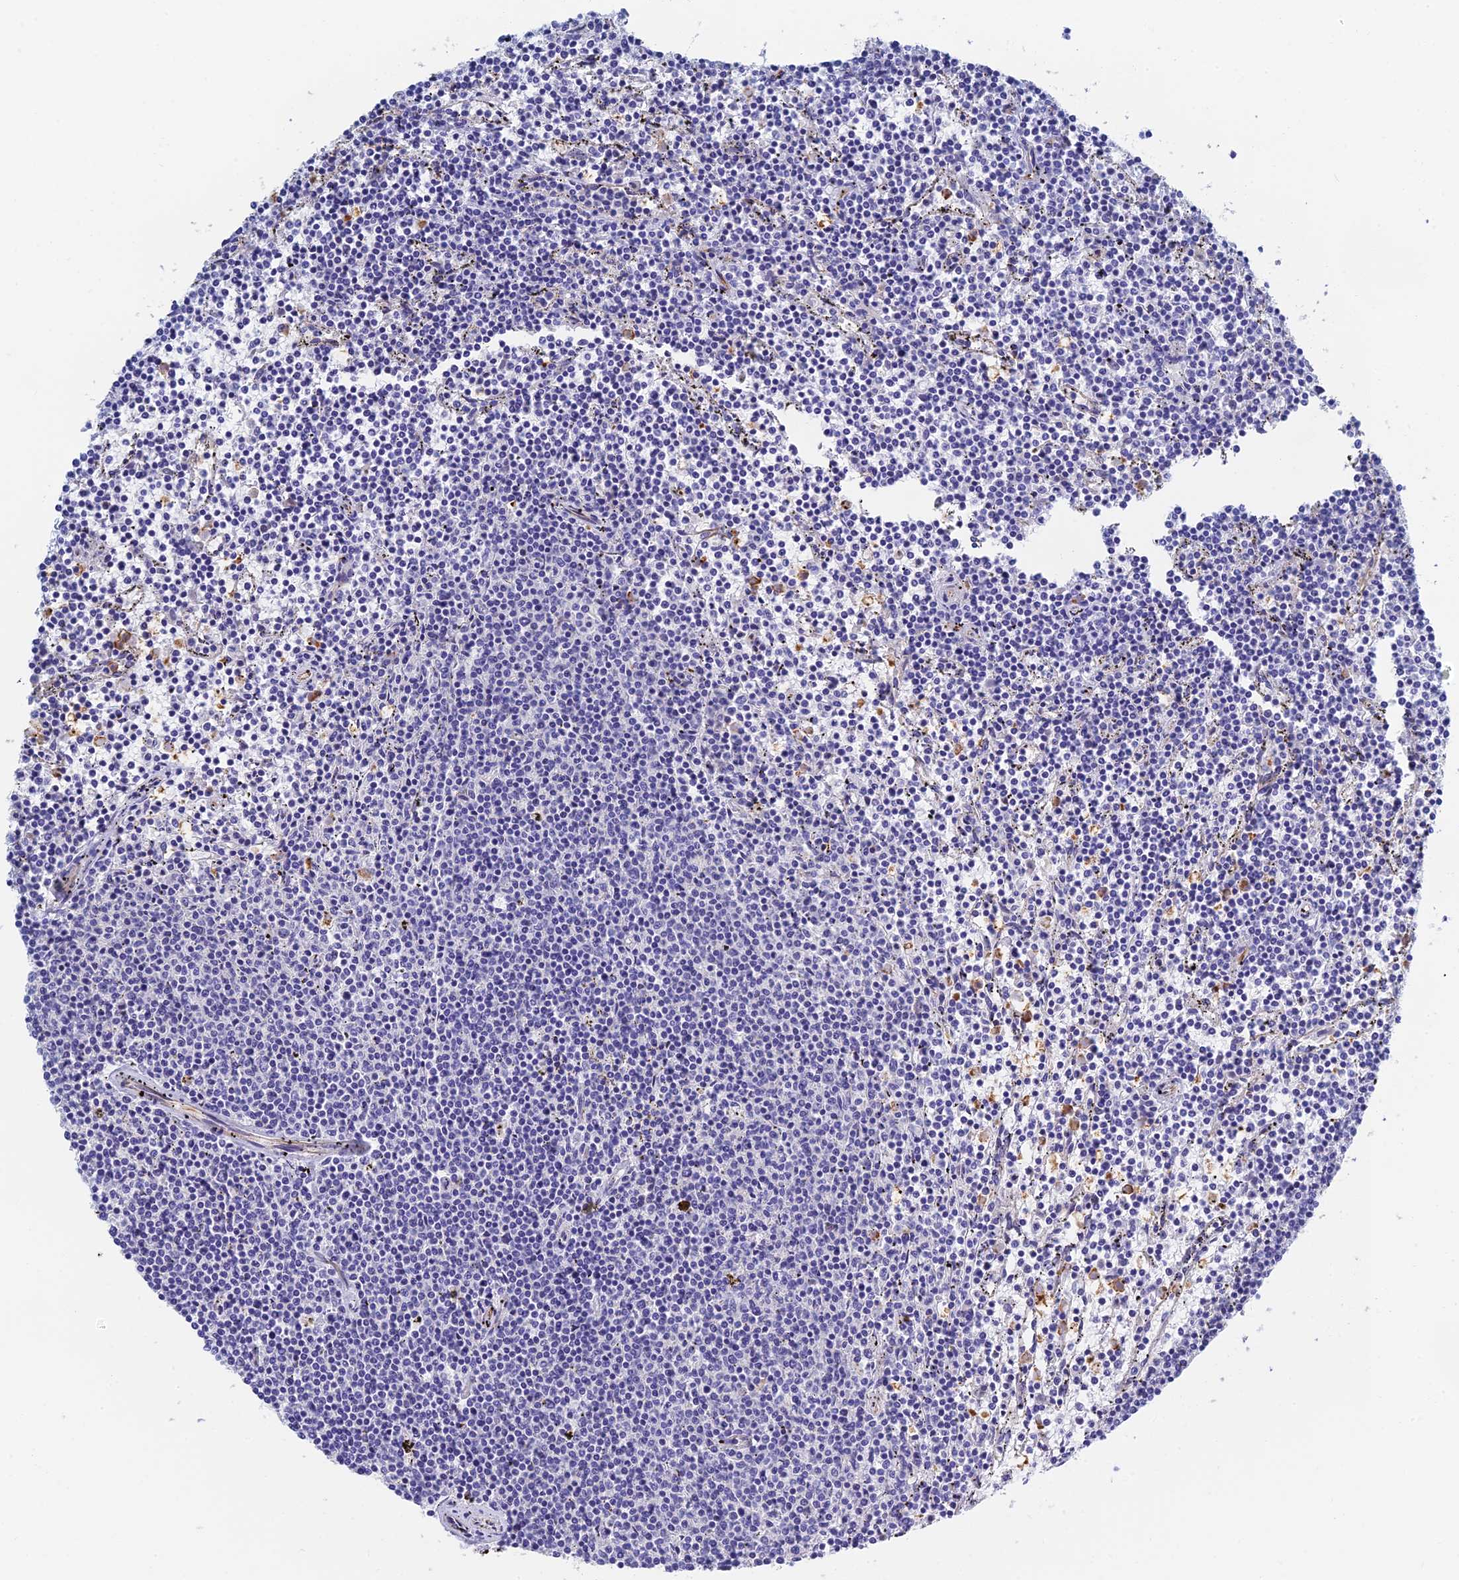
{"staining": {"intensity": "negative", "quantity": "none", "location": "none"}, "tissue": "lymphoma", "cell_type": "Tumor cells", "image_type": "cancer", "snomed": [{"axis": "morphology", "description": "Malignant lymphoma, non-Hodgkin's type, Low grade"}, {"axis": "topography", "description": "Spleen"}], "caption": "Protein analysis of low-grade malignant lymphoma, non-Hodgkin's type exhibits no significant expression in tumor cells. (IHC, brightfield microscopy, high magnification).", "gene": "RPGRIP1L", "patient": {"sex": "female", "age": 50}}